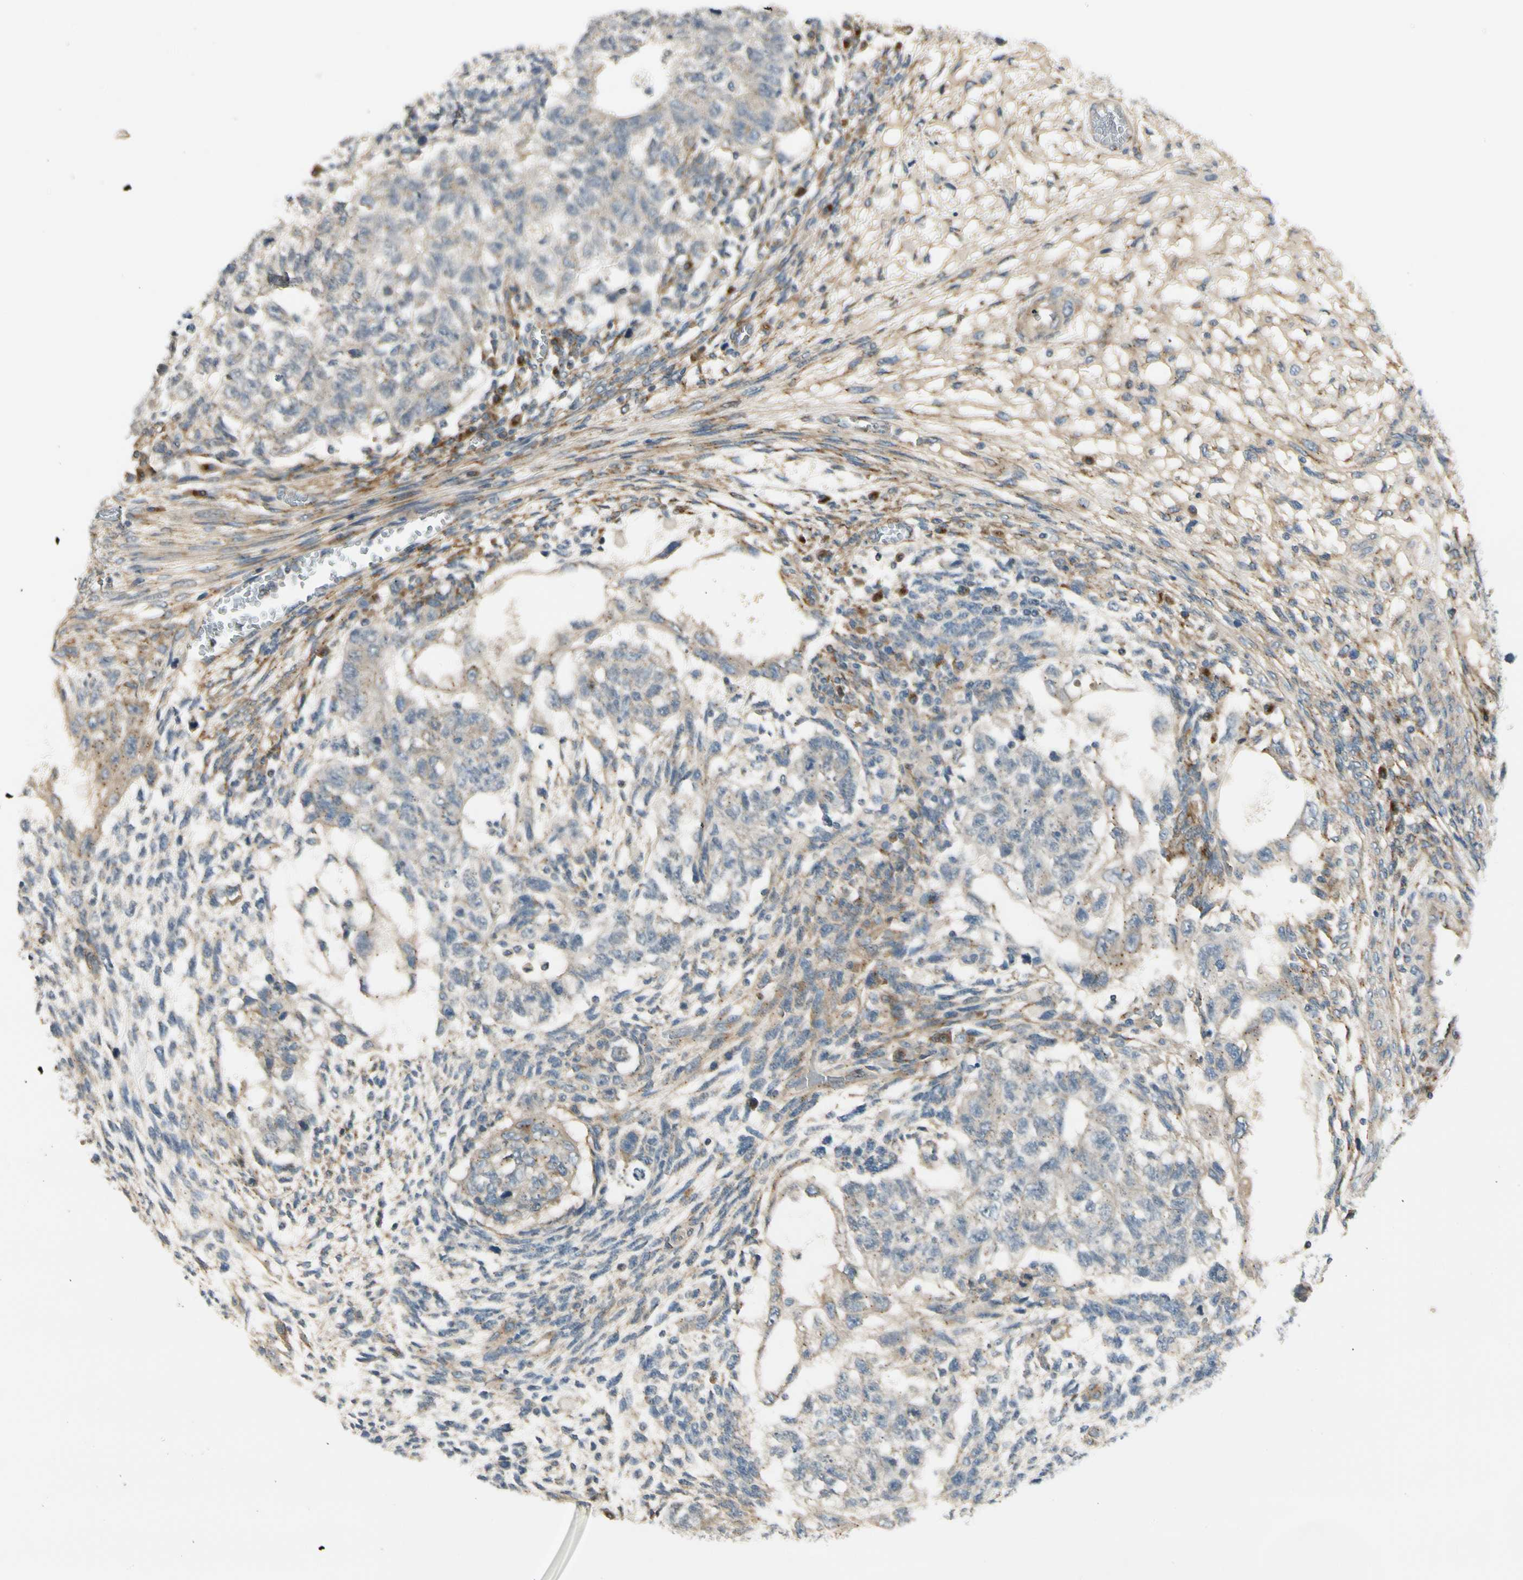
{"staining": {"intensity": "weak", "quantity": ">75%", "location": "cytoplasmic/membranous"}, "tissue": "testis cancer", "cell_type": "Tumor cells", "image_type": "cancer", "snomed": [{"axis": "morphology", "description": "Normal tissue, NOS"}, {"axis": "morphology", "description": "Carcinoma, Embryonal, NOS"}, {"axis": "topography", "description": "Testis"}], "caption": "Embryonal carcinoma (testis) tissue shows weak cytoplasmic/membranous expression in about >75% of tumor cells, visualized by immunohistochemistry.", "gene": "MANSC1", "patient": {"sex": "male", "age": 36}}